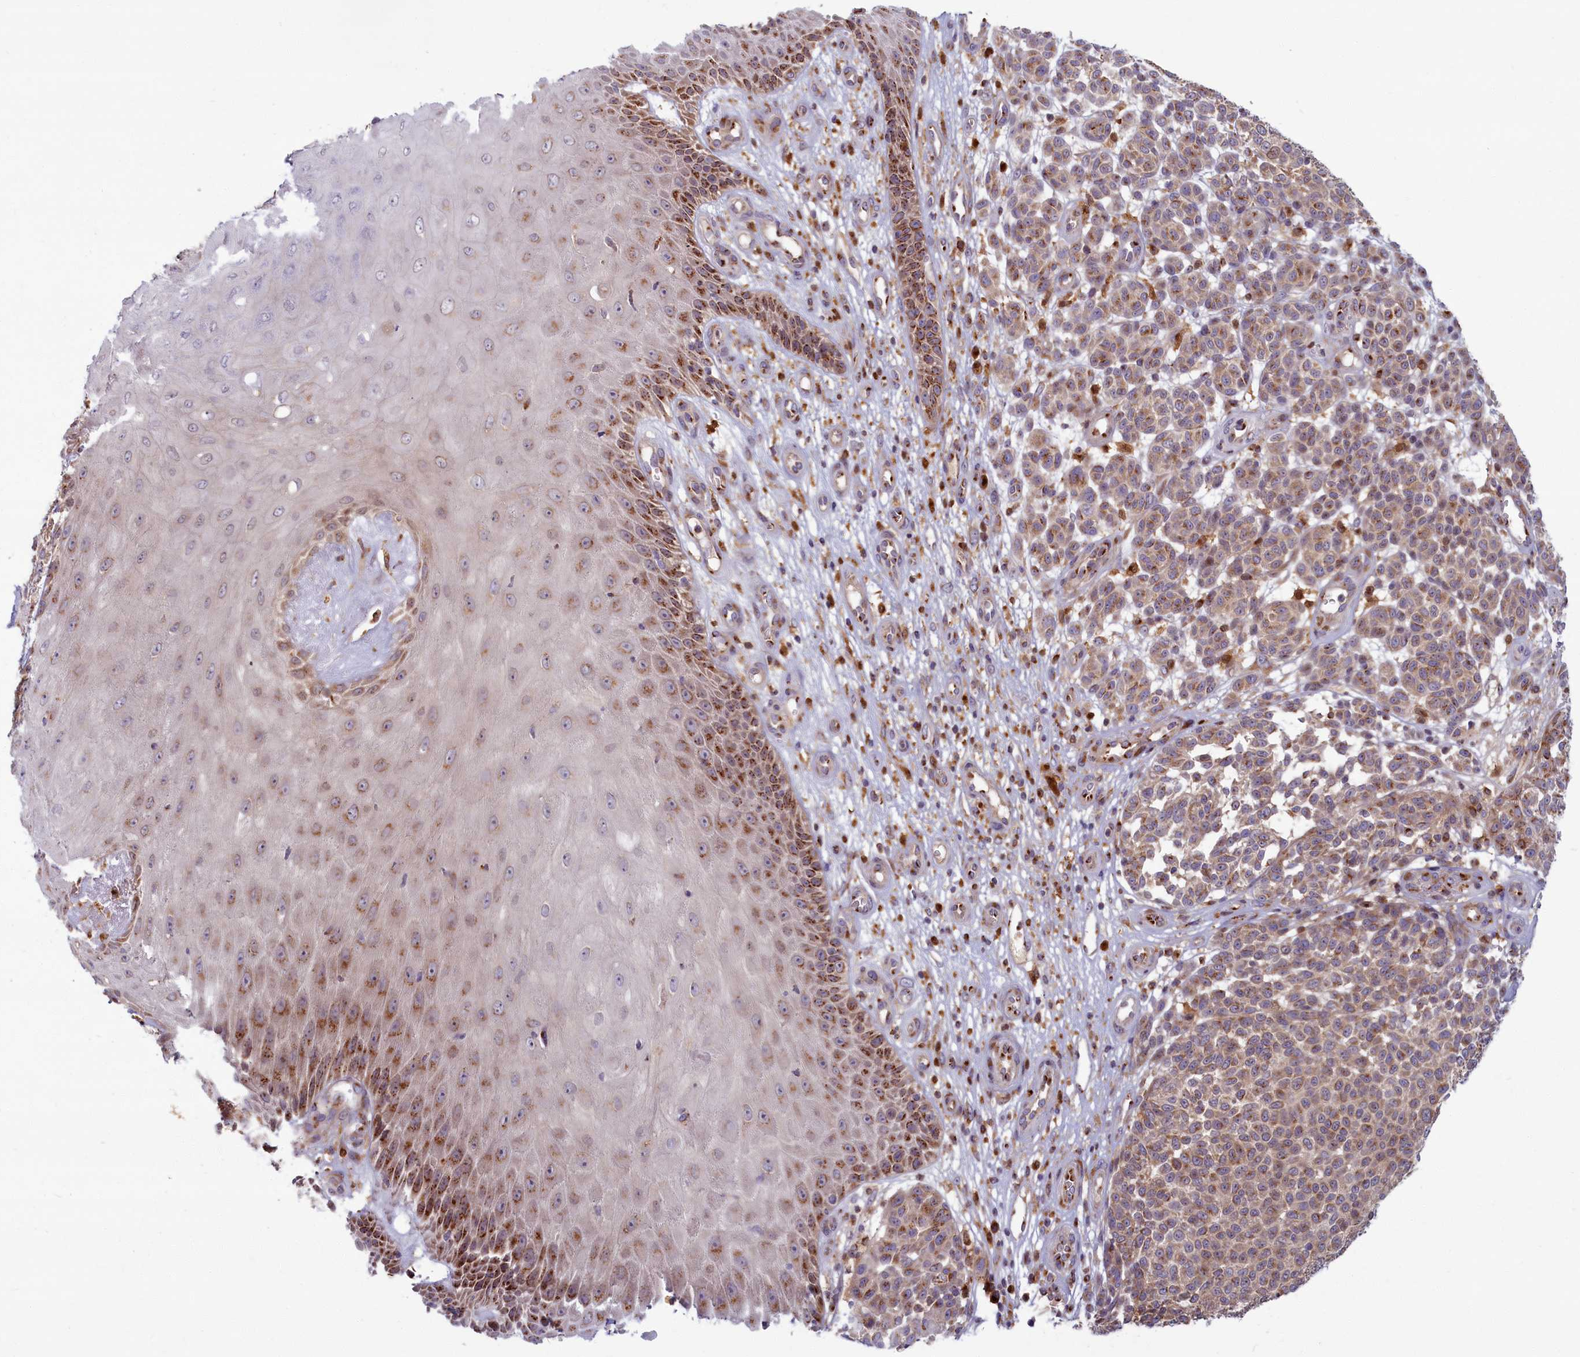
{"staining": {"intensity": "moderate", "quantity": ">75%", "location": "cytoplasmic/membranous"}, "tissue": "melanoma", "cell_type": "Tumor cells", "image_type": "cancer", "snomed": [{"axis": "morphology", "description": "Malignant melanoma, NOS"}, {"axis": "topography", "description": "Skin"}], "caption": "Immunohistochemistry image of neoplastic tissue: melanoma stained using immunohistochemistry (IHC) shows medium levels of moderate protein expression localized specifically in the cytoplasmic/membranous of tumor cells, appearing as a cytoplasmic/membranous brown color.", "gene": "BLVRB", "patient": {"sex": "male", "age": 49}}